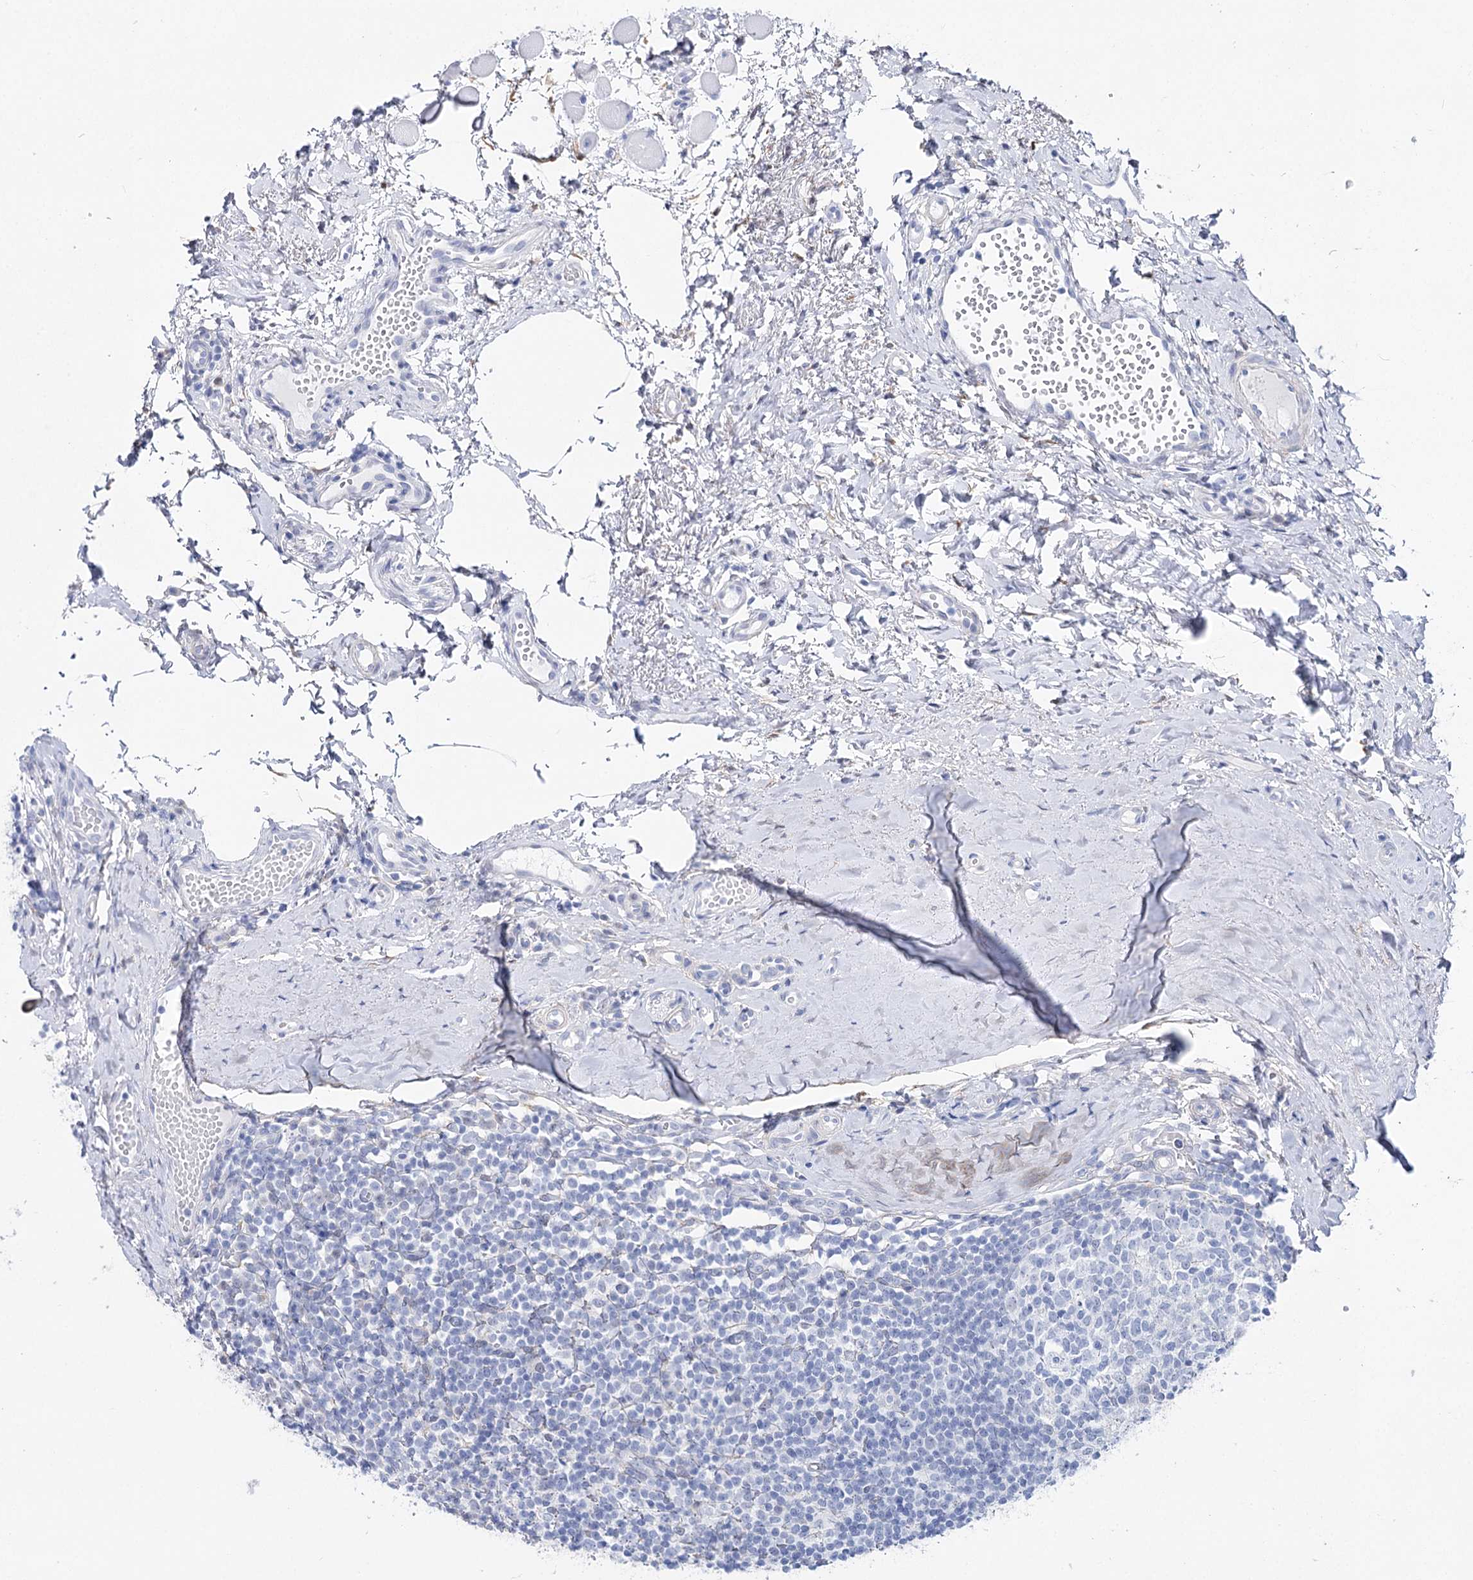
{"staining": {"intensity": "negative", "quantity": "none", "location": "none"}, "tissue": "tonsil", "cell_type": "Germinal center cells", "image_type": "normal", "snomed": [{"axis": "morphology", "description": "Normal tissue, NOS"}, {"axis": "topography", "description": "Tonsil"}], "caption": "Protein analysis of normal tonsil reveals no significant expression in germinal center cells.", "gene": "UGDH", "patient": {"sex": "female", "age": 19}}